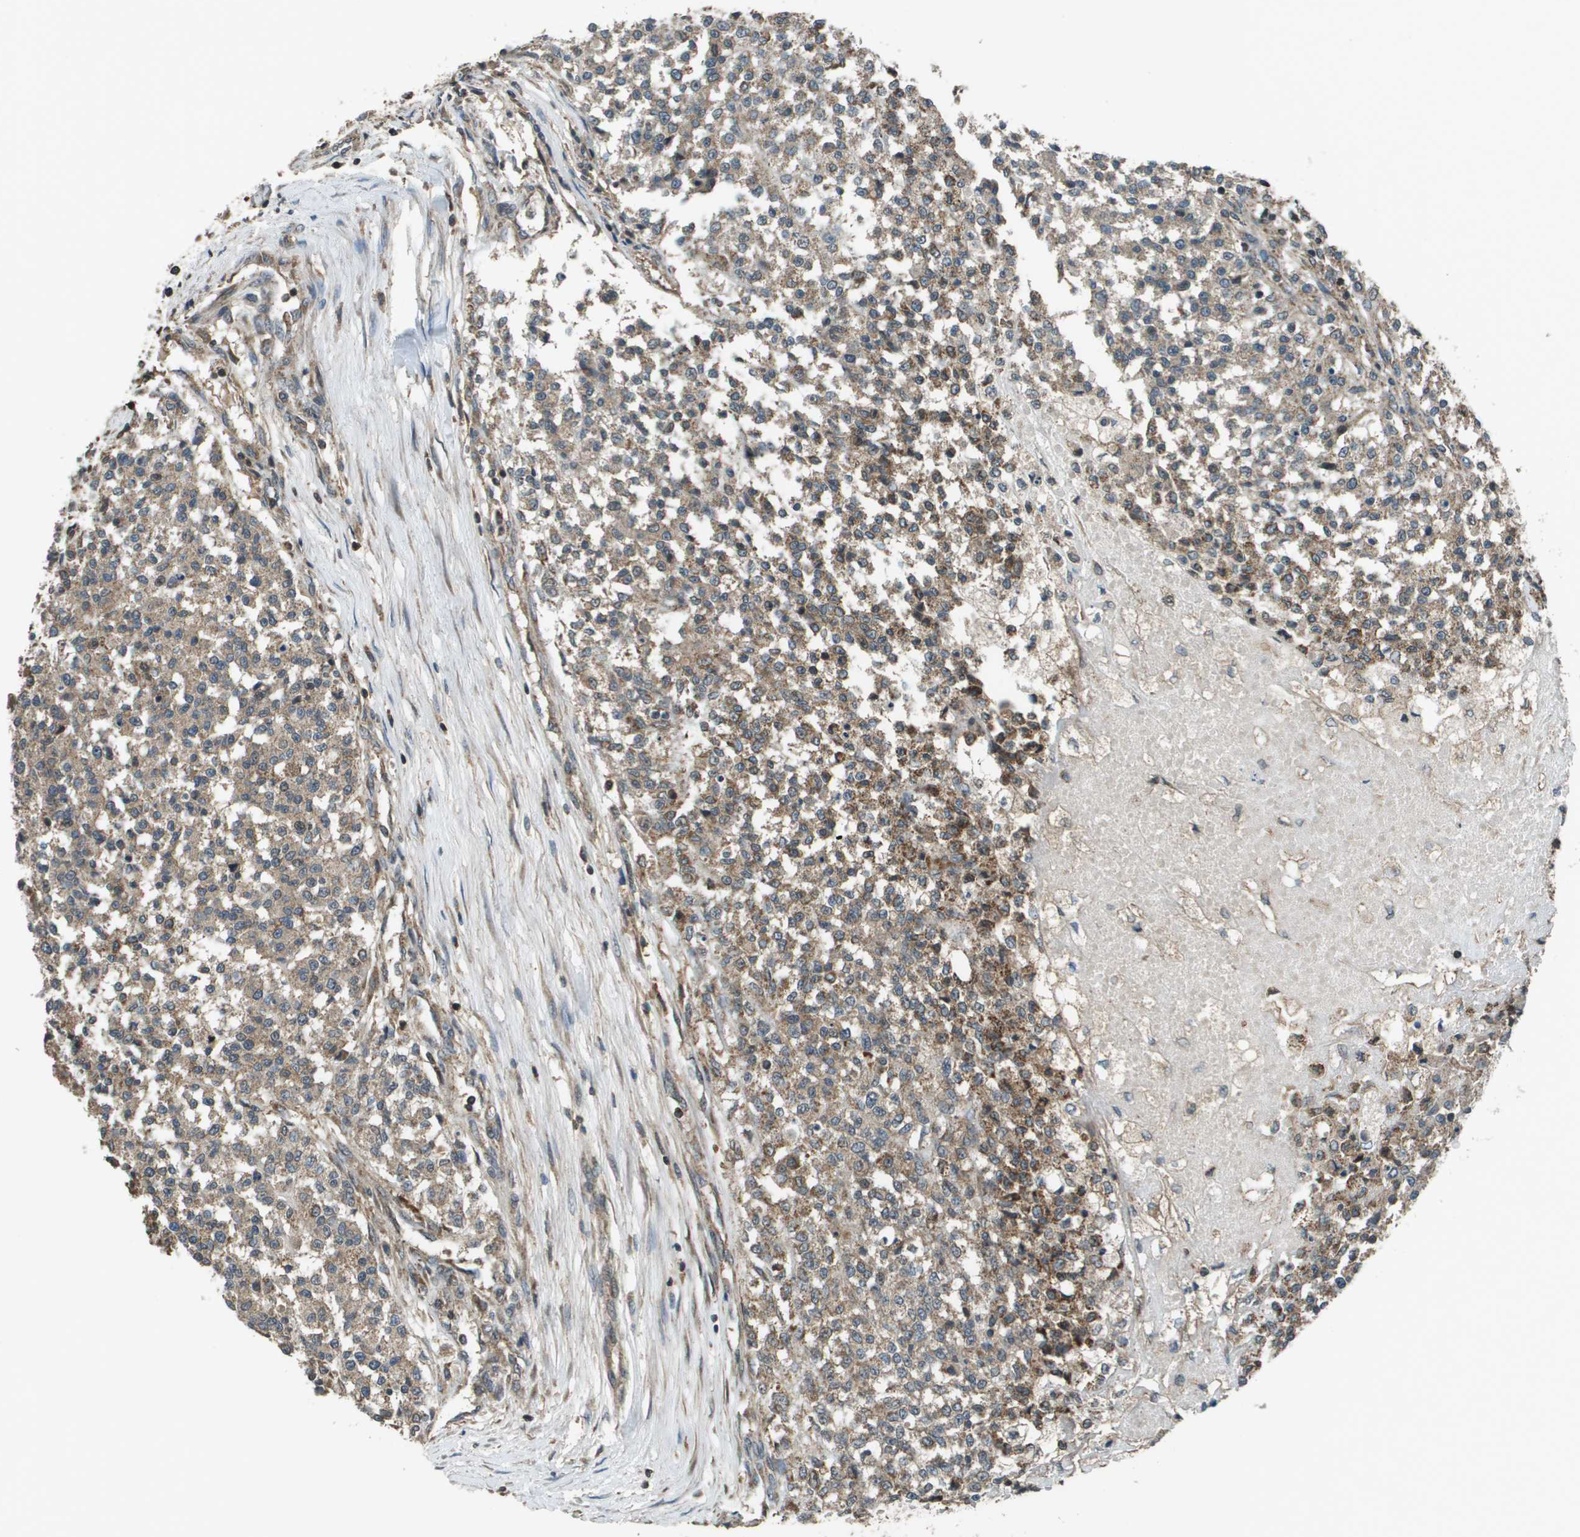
{"staining": {"intensity": "moderate", "quantity": ">75%", "location": "cytoplasmic/membranous"}, "tissue": "testis cancer", "cell_type": "Tumor cells", "image_type": "cancer", "snomed": [{"axis": "morphology", "description": "Seminoma, NOS"}, {"axis": "topography", "description": "Testis"}], "caption": "Brown immunohistochemical staining in testis seminoma shows moderate cytoplasmic/membranous expression in about >75% of tumor cells.", "gene": "PLPBP", "patient": {"sex": "male", "age": 59}}